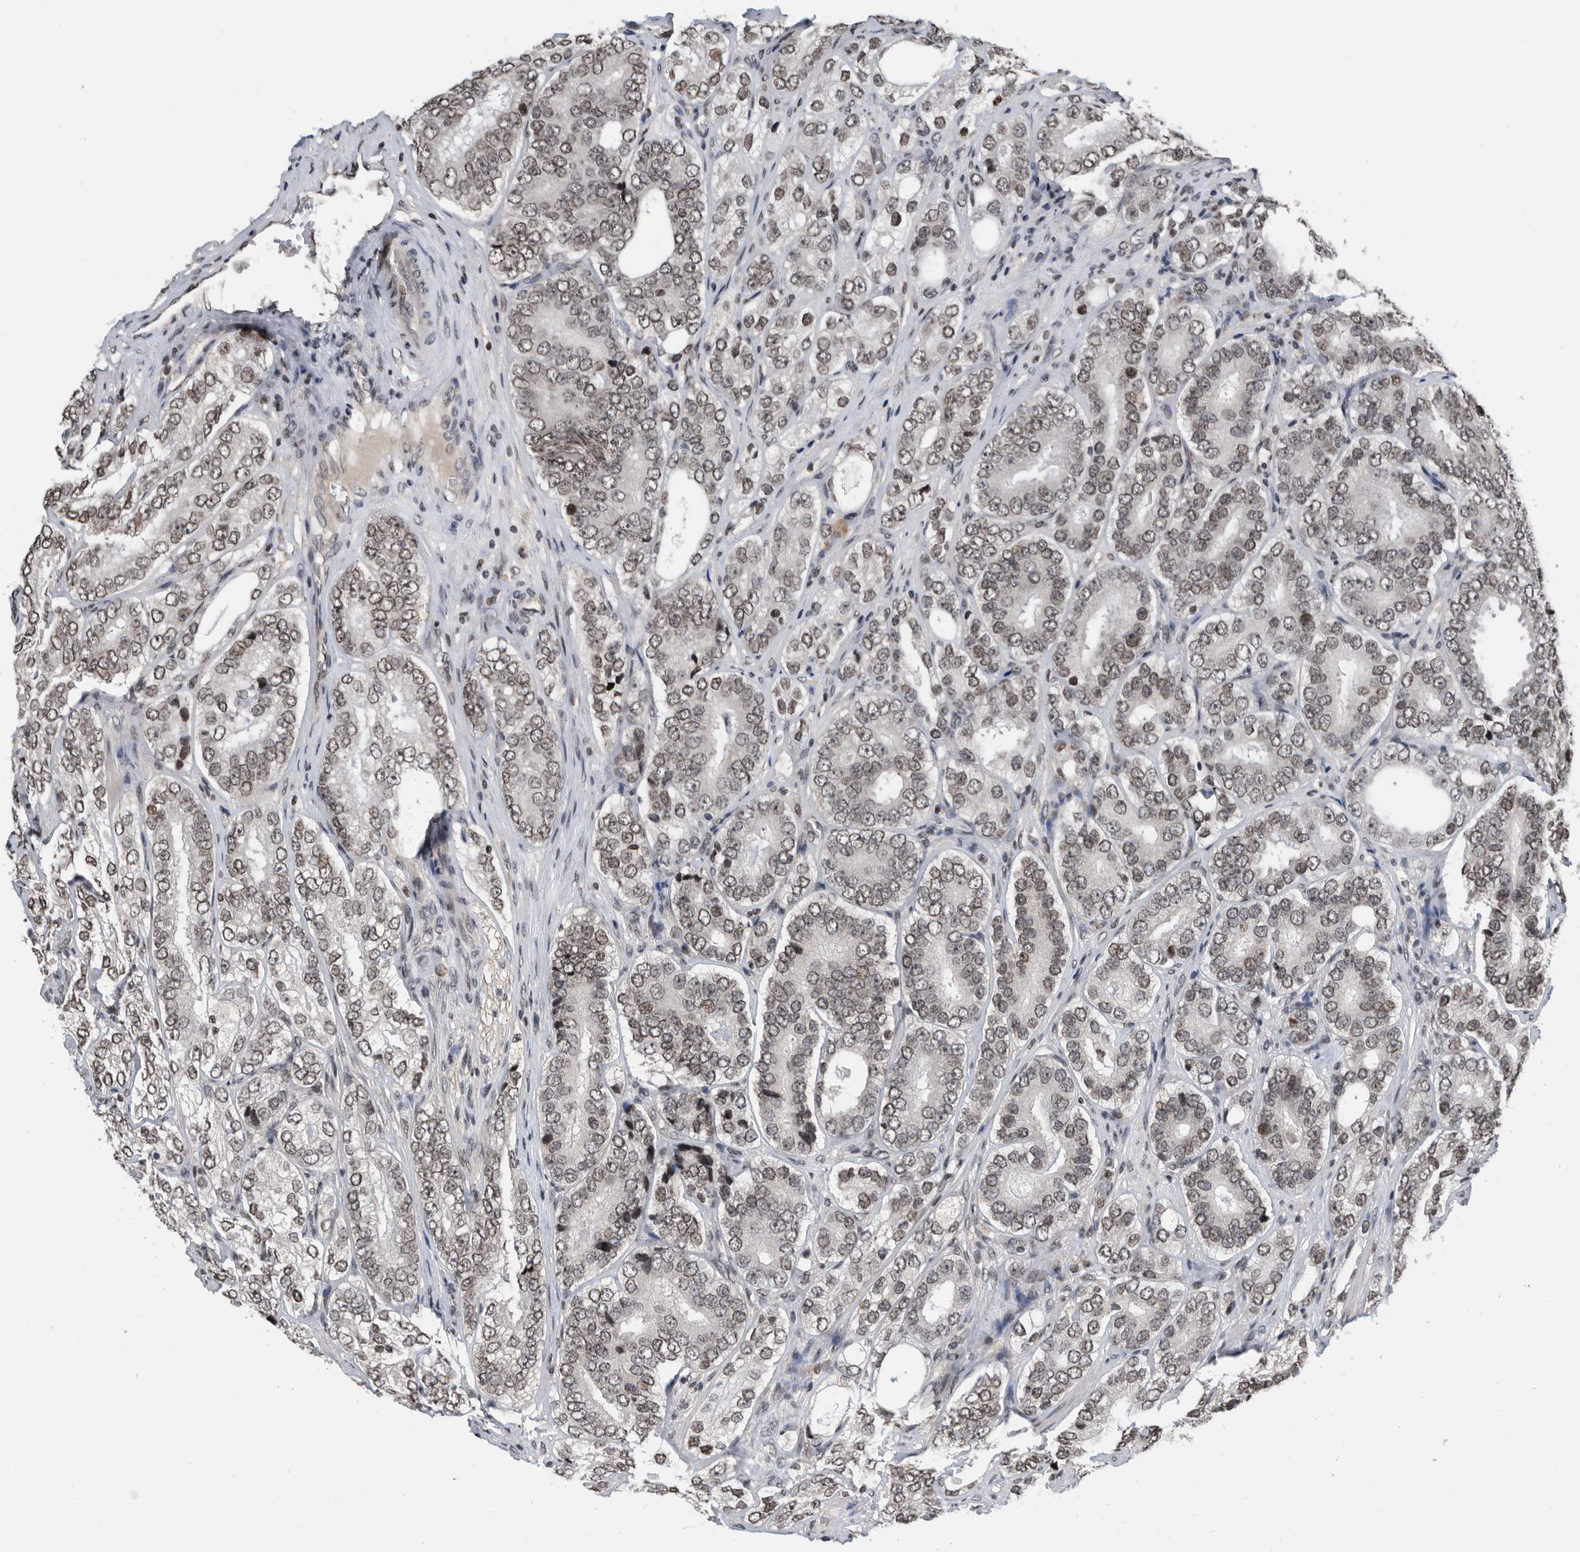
{"staining": {"intensity": "weak", "quantity": "25%-75%", "location": "nuclear"}, "tissue": "prostate cancer", "cell_type": "Tumor cells", "image_type": "cancer", "snomed": [{"axis": "morphology", "description": "Adenocarcinoma, High grade"}, {"axis": "topography", "description": "Prostate"}], "caption": "IHC photomicrograph of human prostate cancer stained for a protein (brown), which exhibits low levels of weak nuclear staining in approximately 25%-75% of tumor cells.", "gene": "SNRNP48", "patient": {"sex": "male", "age": 56}}